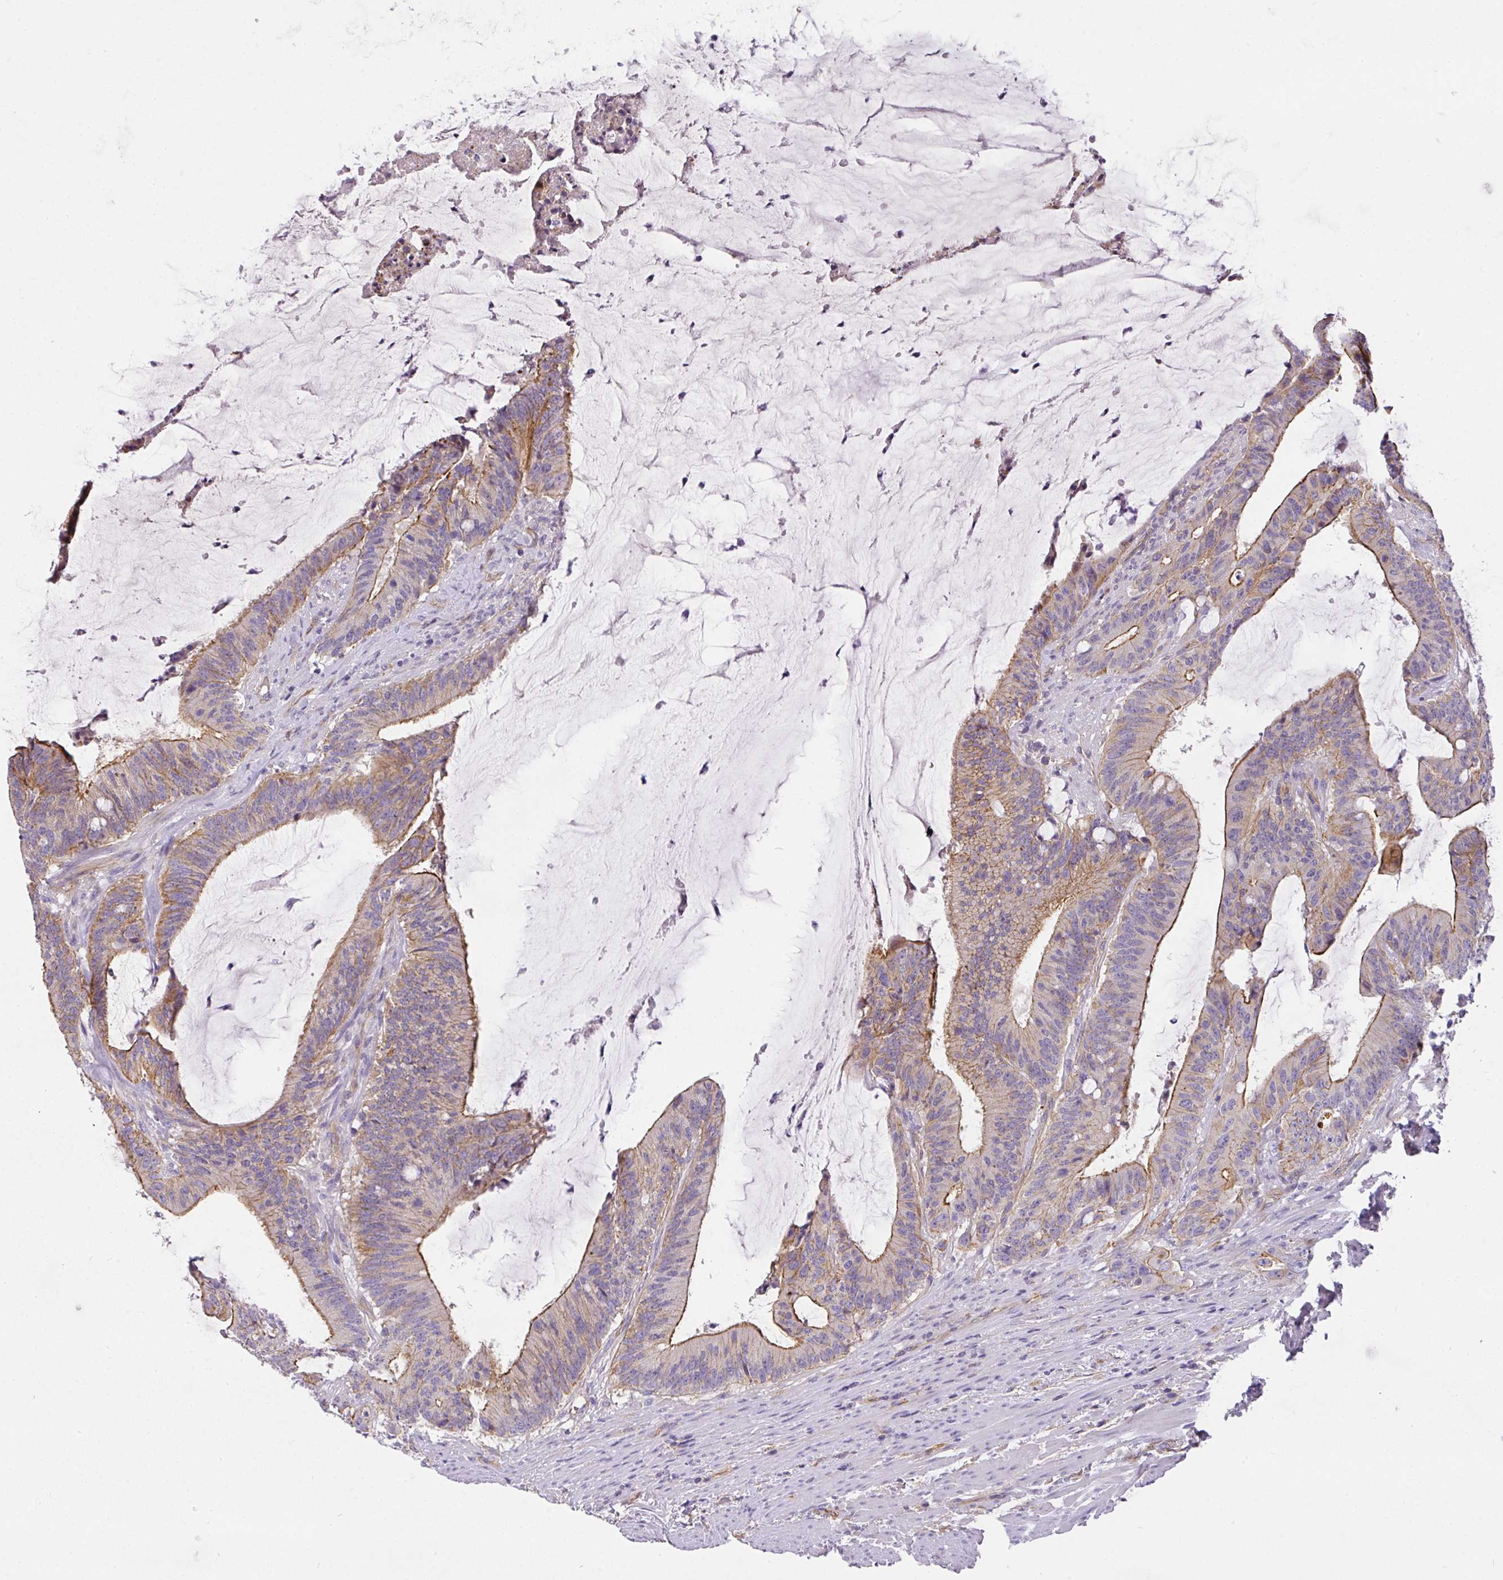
{"staining": {"intensity": "moderate", "quantity": "25%-75%", "location": "cytoplasmic/membranous"}, "tissue": "colorectal cancer", "cell_type": "Tumor cells", "image_type": "cancer", "snomed": [{"axis": "morphology", "description": "Adenocarcinoma, NOS"}, {"axis": "topography", "description": "Colon"}], "caption": "Immunohistochemical staining of adenocarcinoma (colorectal) demonstrates moderate cytoplasmic/membranous protein positivity in approximately 25%-75% of tumor cells. The staining was performed using DAB to visualize the protein expression in brown, while the nuclei were stained in blue with hematoxylin (Magnification: 20x).", "gene": "OR11H4", "patient": {"sex": "female", "age": 43}}